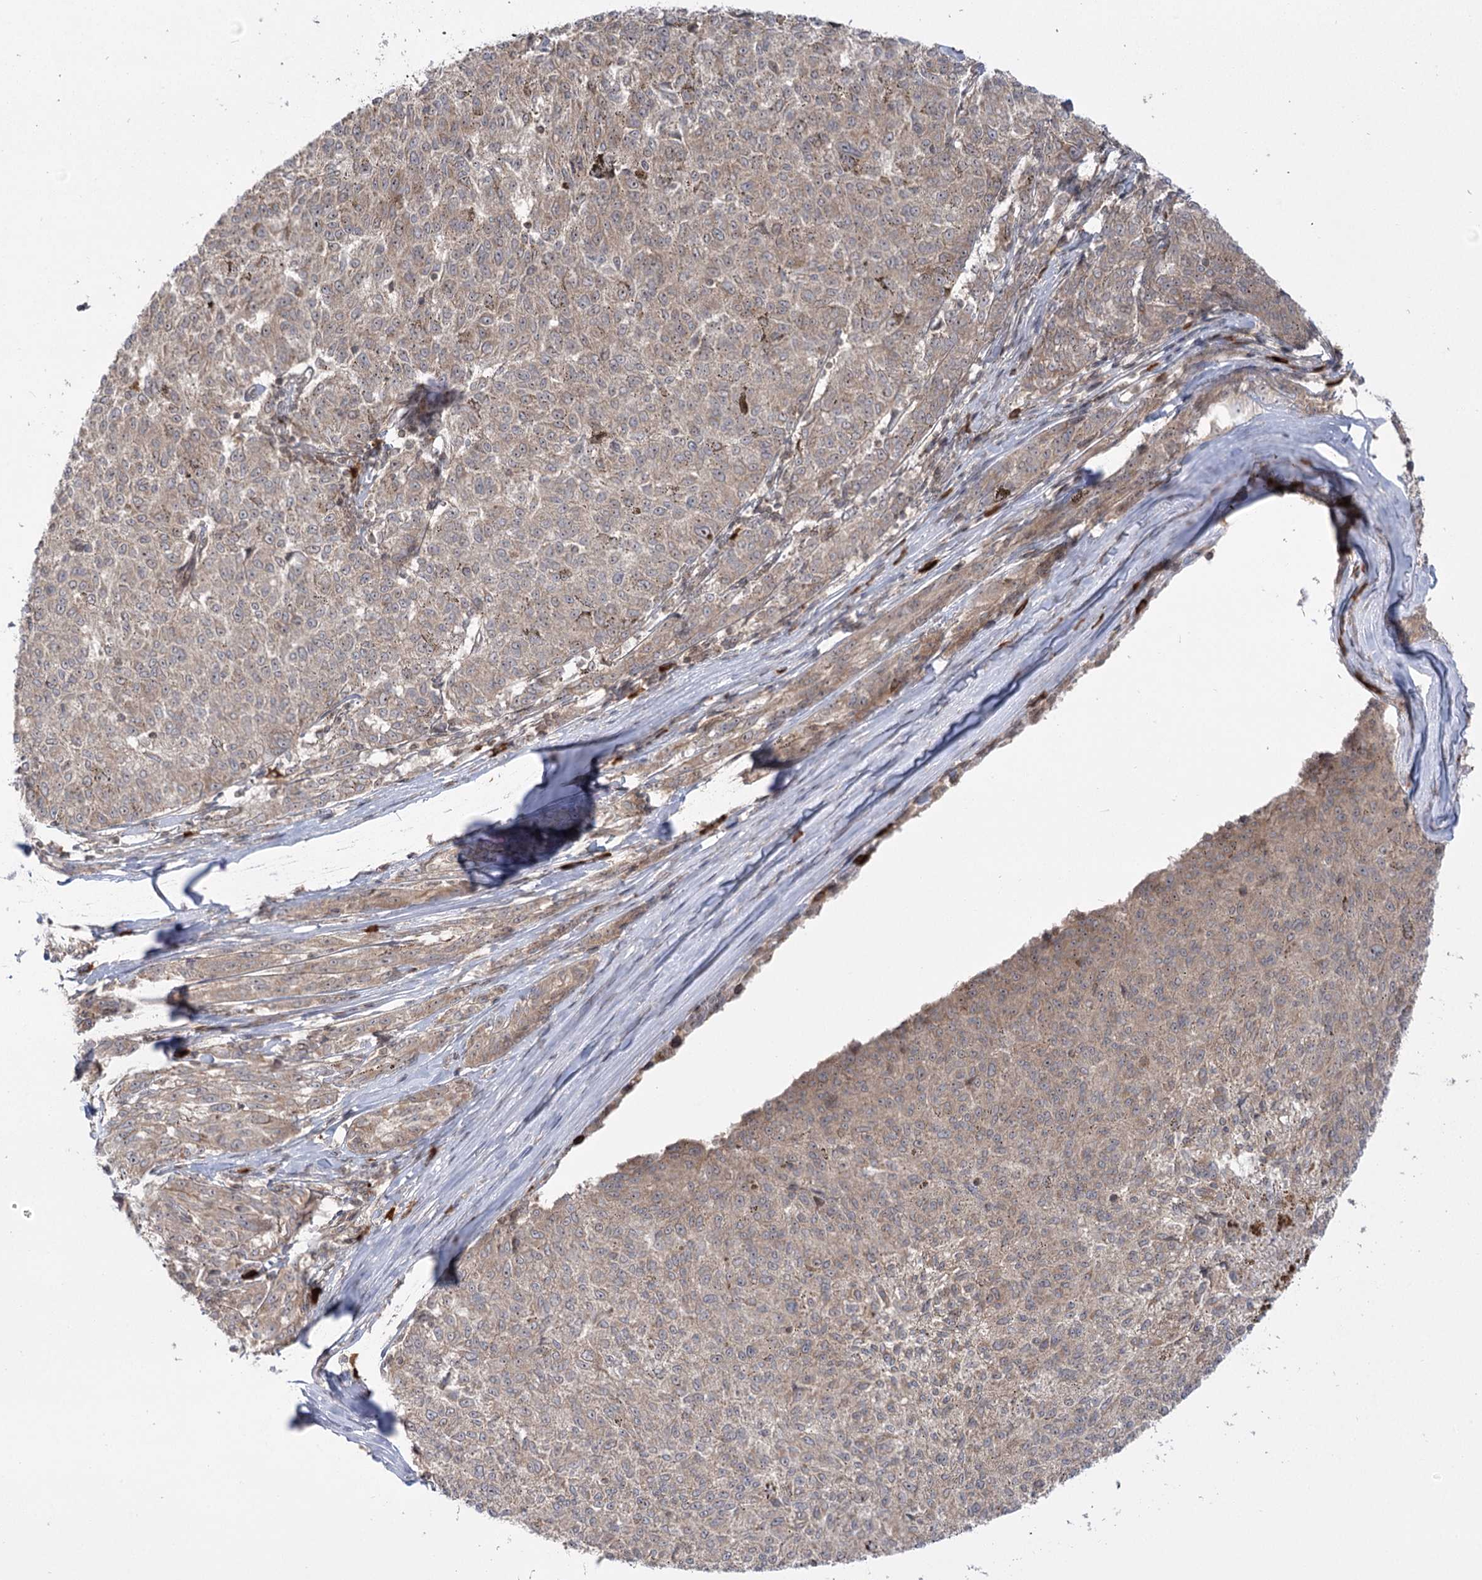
{"staining": {"intensity": "weak", "quantity": "<25%", "location": "cytoplasmic/membranous"}, "tissue": "melanoma", "cell_type": "Tumor cells", "image_type": "cancer", "snomed": [{"axis": "morphology", "description": "Malignant melanoma, NOS"}, {"axis": "topography", "description": "Skin"}], "caption": "Melanoma was stained to show a protein in brown. There is no significant expression in tumor cells.", "gene": "SYTL1", "patient": {"sex": "female", "age": 72}}